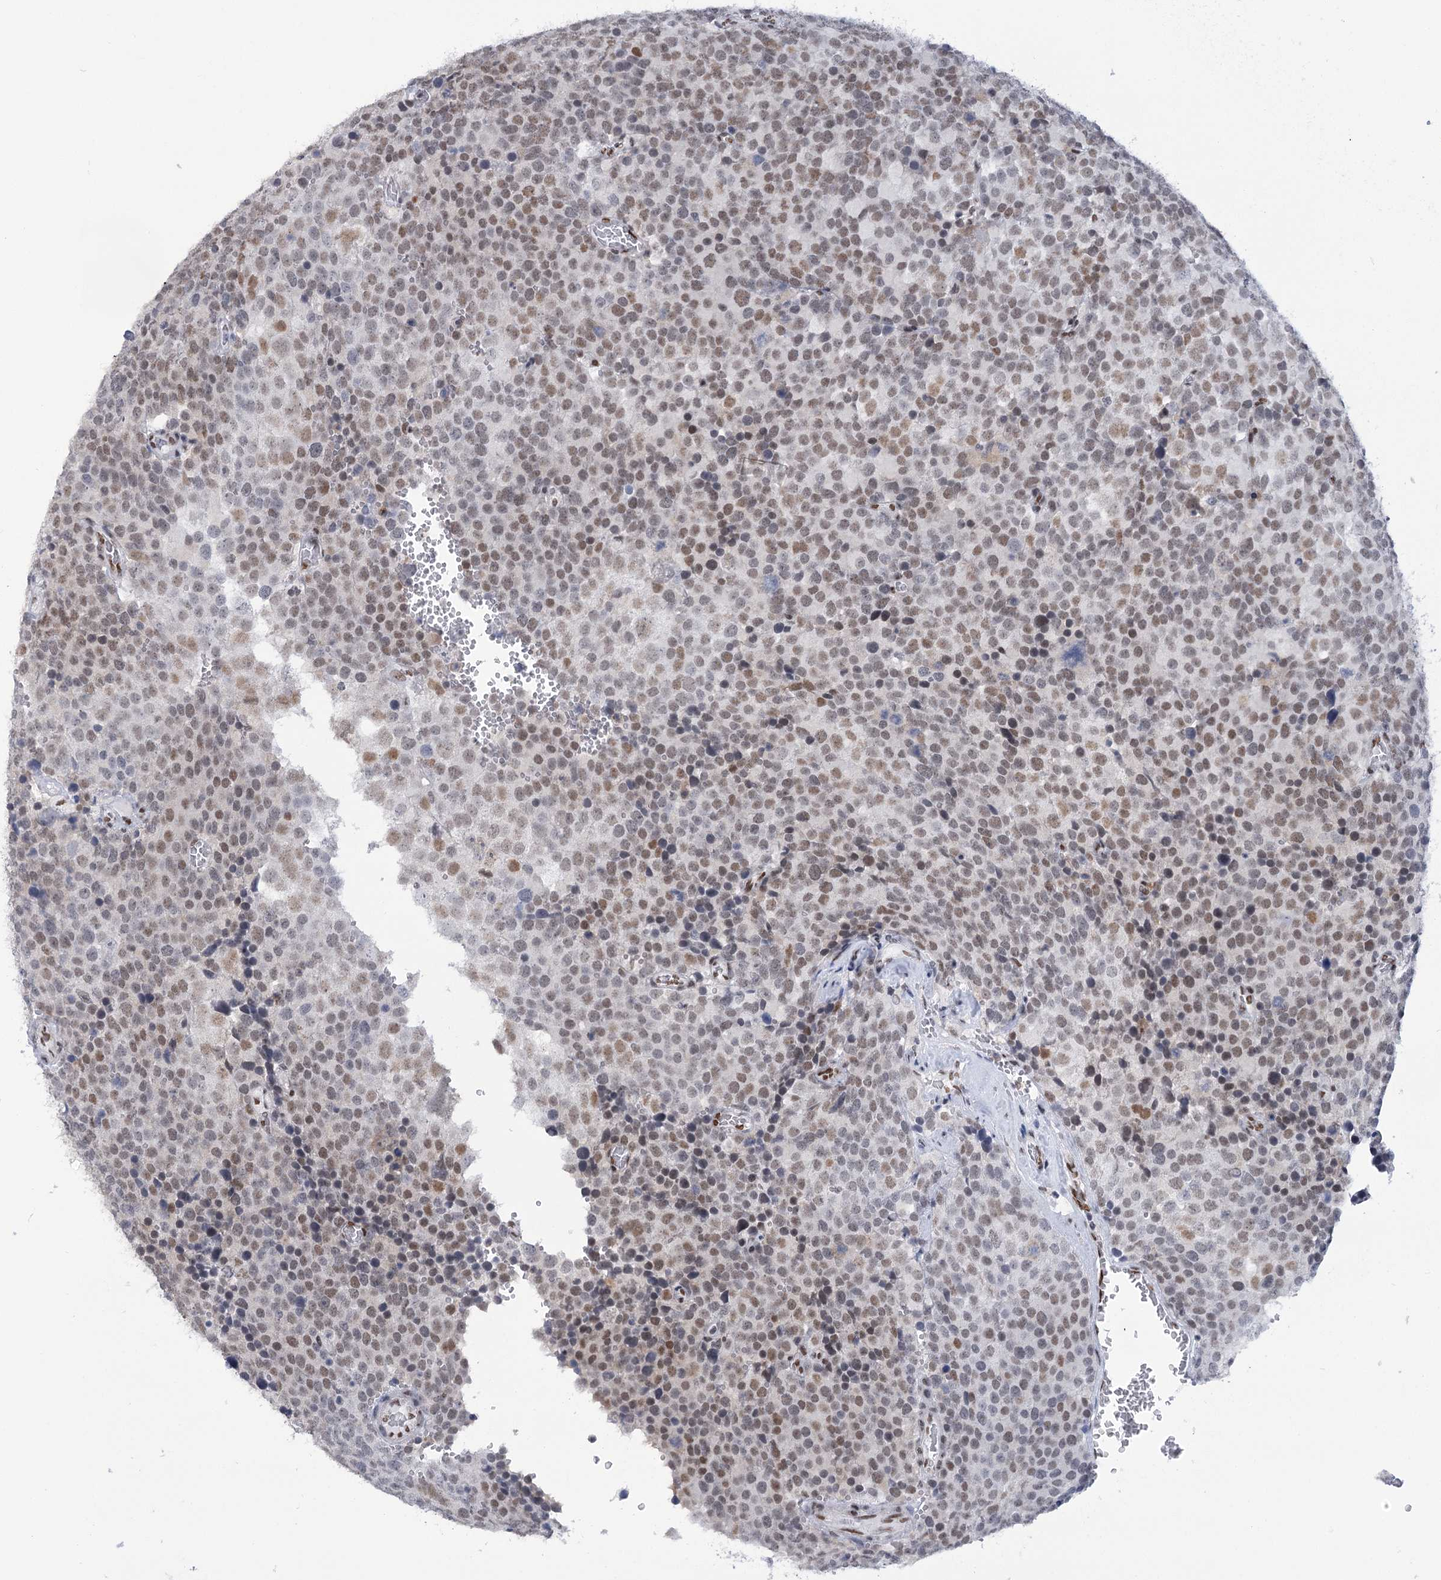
{"staining": {"intensity": "weak", "quantity": "<25%", "location": "nuclear"}, "tissue": "testis cancer", "cell_type": "Tumor cells", "image_type": "cancer", "snomed": [{"axis": "morphology", "description": "Seminoma, NOS"}, {"axis": "topography", "description": "Testis"}], "caption": "The IHC image has no significant positivity in tumor cells of seminoma (testis) tissue. The staining was performed using DAB (3,3'-diaminobenzidine) to visualize the protein expression in brown, while the nuclei were stained in blue with hematoxylin (Magnification: 20x).", "gene": "HNRNPA0", "patient": {"sex": "male", "age": 71}}